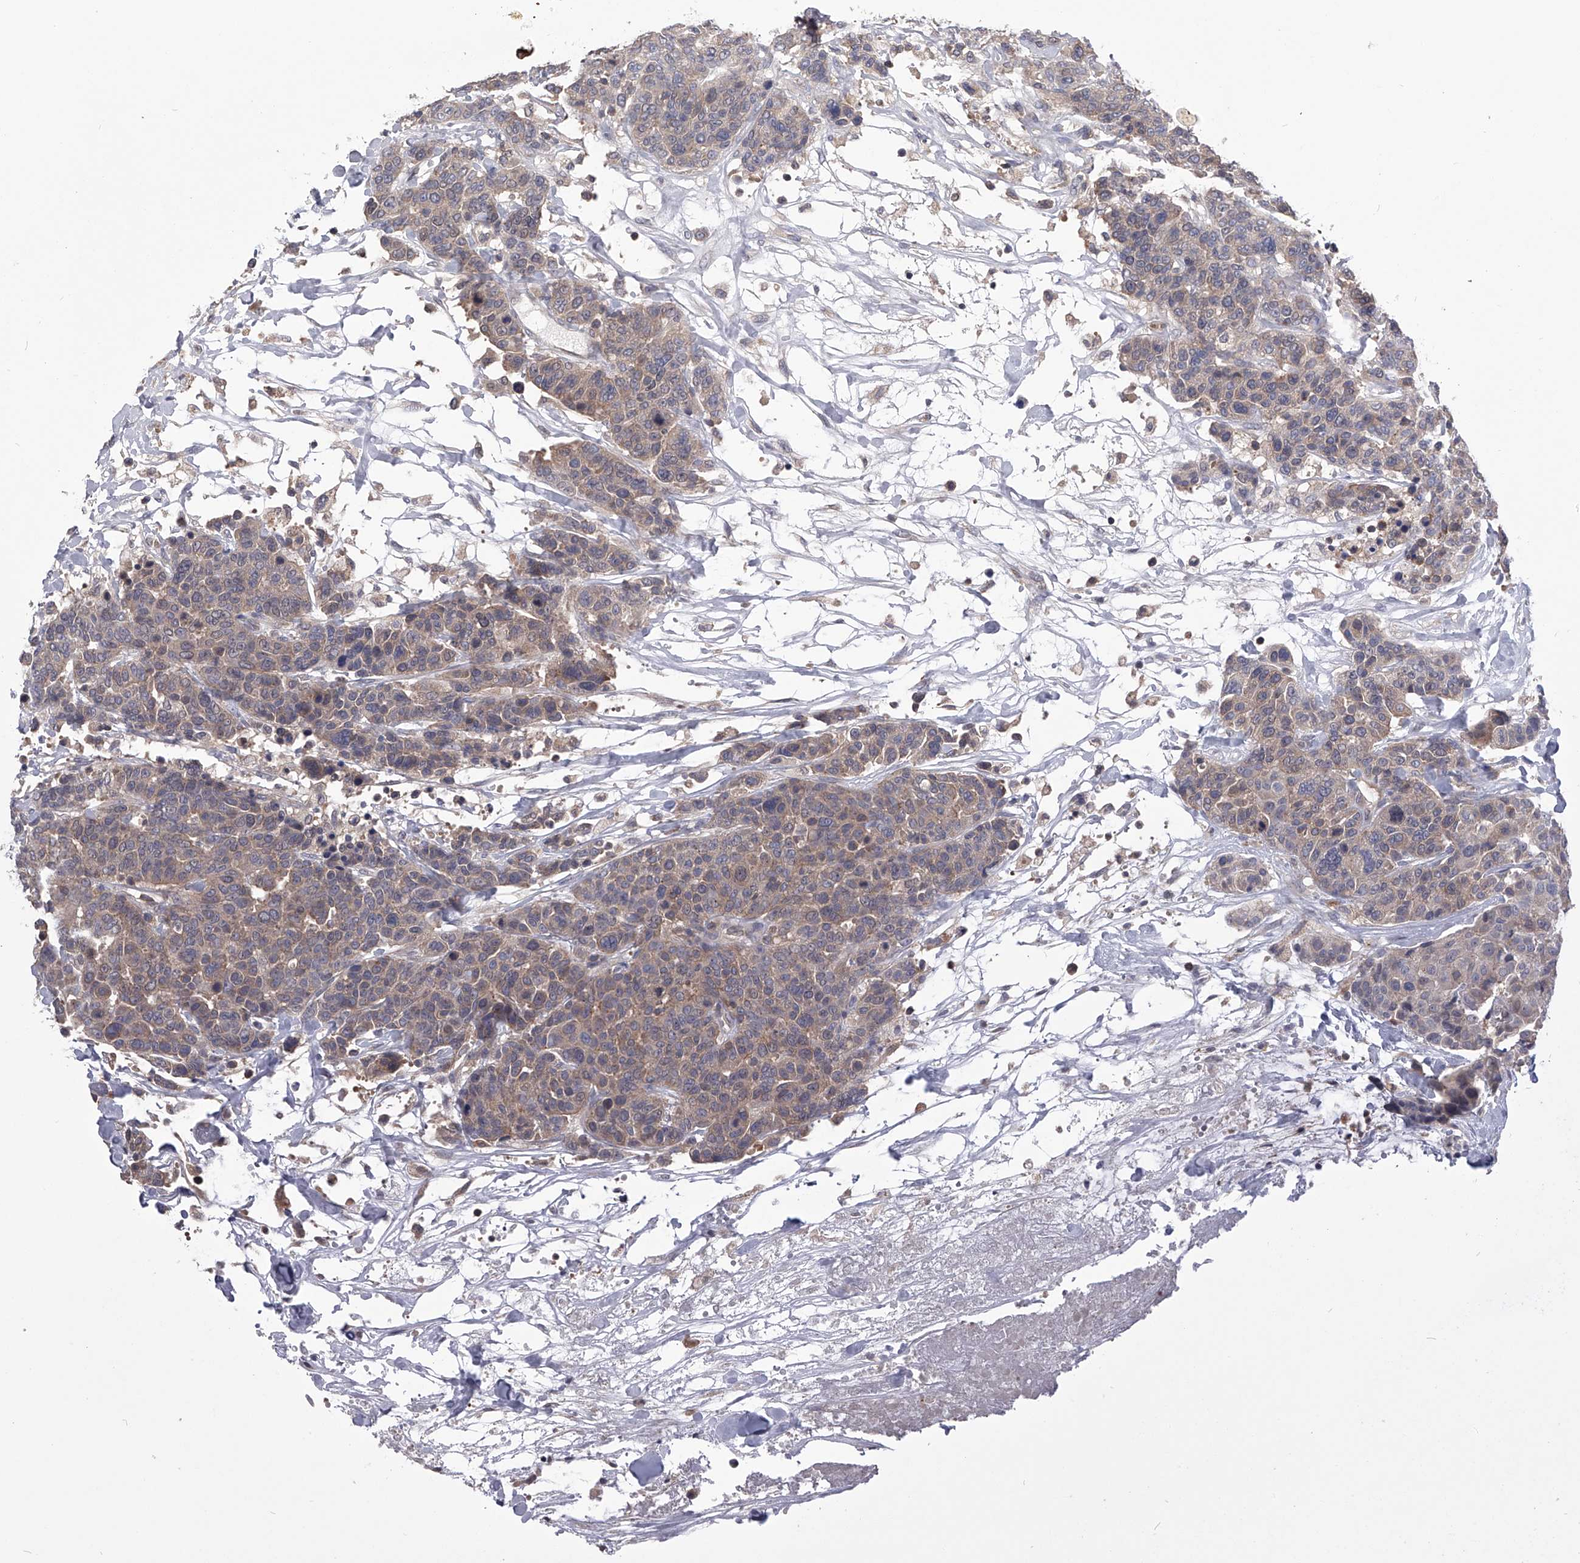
{"staining": {"intensity": "weak", "quantity": ">75%", "location": "cytoplasmic/membranous"}, "tissue": "breast cancer", "cell_type": "Tumor cells", "image_type": "cancer", "snomed": [{"axis": "morphology", "description": "Duct carcinoma"}, {"axis": "topography", "description": "Breast"}], "caption": "Protein staining of invasive ductal carcinoma (breast) tissue reveals weak cytoplasmic/membranous expression in approximately >75% of tumor cells.", "gene": "PAN3", "patient": {"sex": "female", "age": 37}}